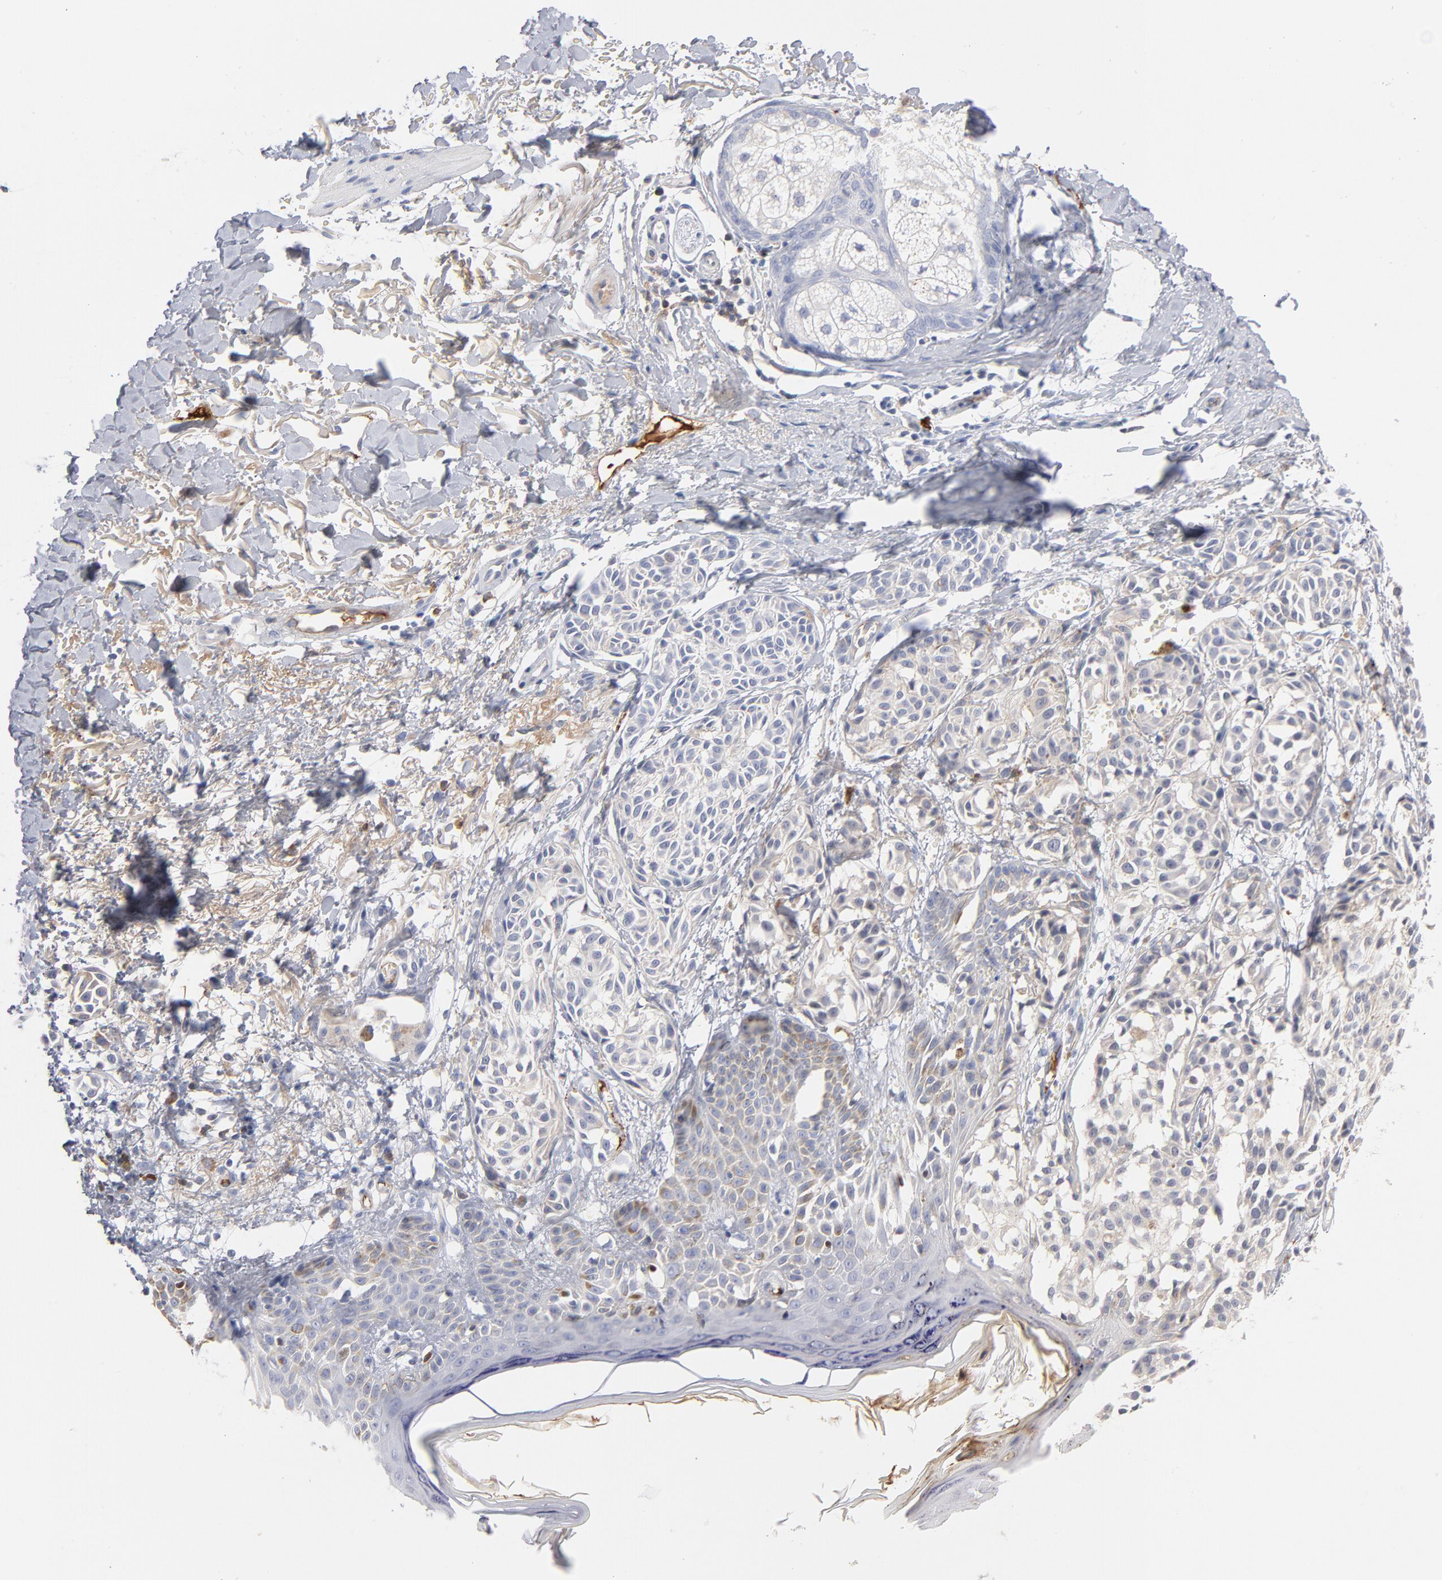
{"staining": {"intensity": "negative", "quantity": "none", "location": "none"}, "tissue": "melanoma", "cell_type": "Tumor cells", "image_type": "cancer", "snomed": [{"axis": "morphology", "description": "Malignant melanoma, NOS"}, {"axis": "topography", "description": "Skin"}], "caption": "A high-resolution photomicrograph shows immunohistochemistry (IHC) staining of melanoma, which exhibits no significant staining in tumor cells. Brightfield microscopy of IHC stained with DAB (3,3'-diaminobenzidine) (brown) and hematoxylin (blue), captured at high magnification.", "gene": "PLAT", "patient": {"sex": "male", "age": 76}}